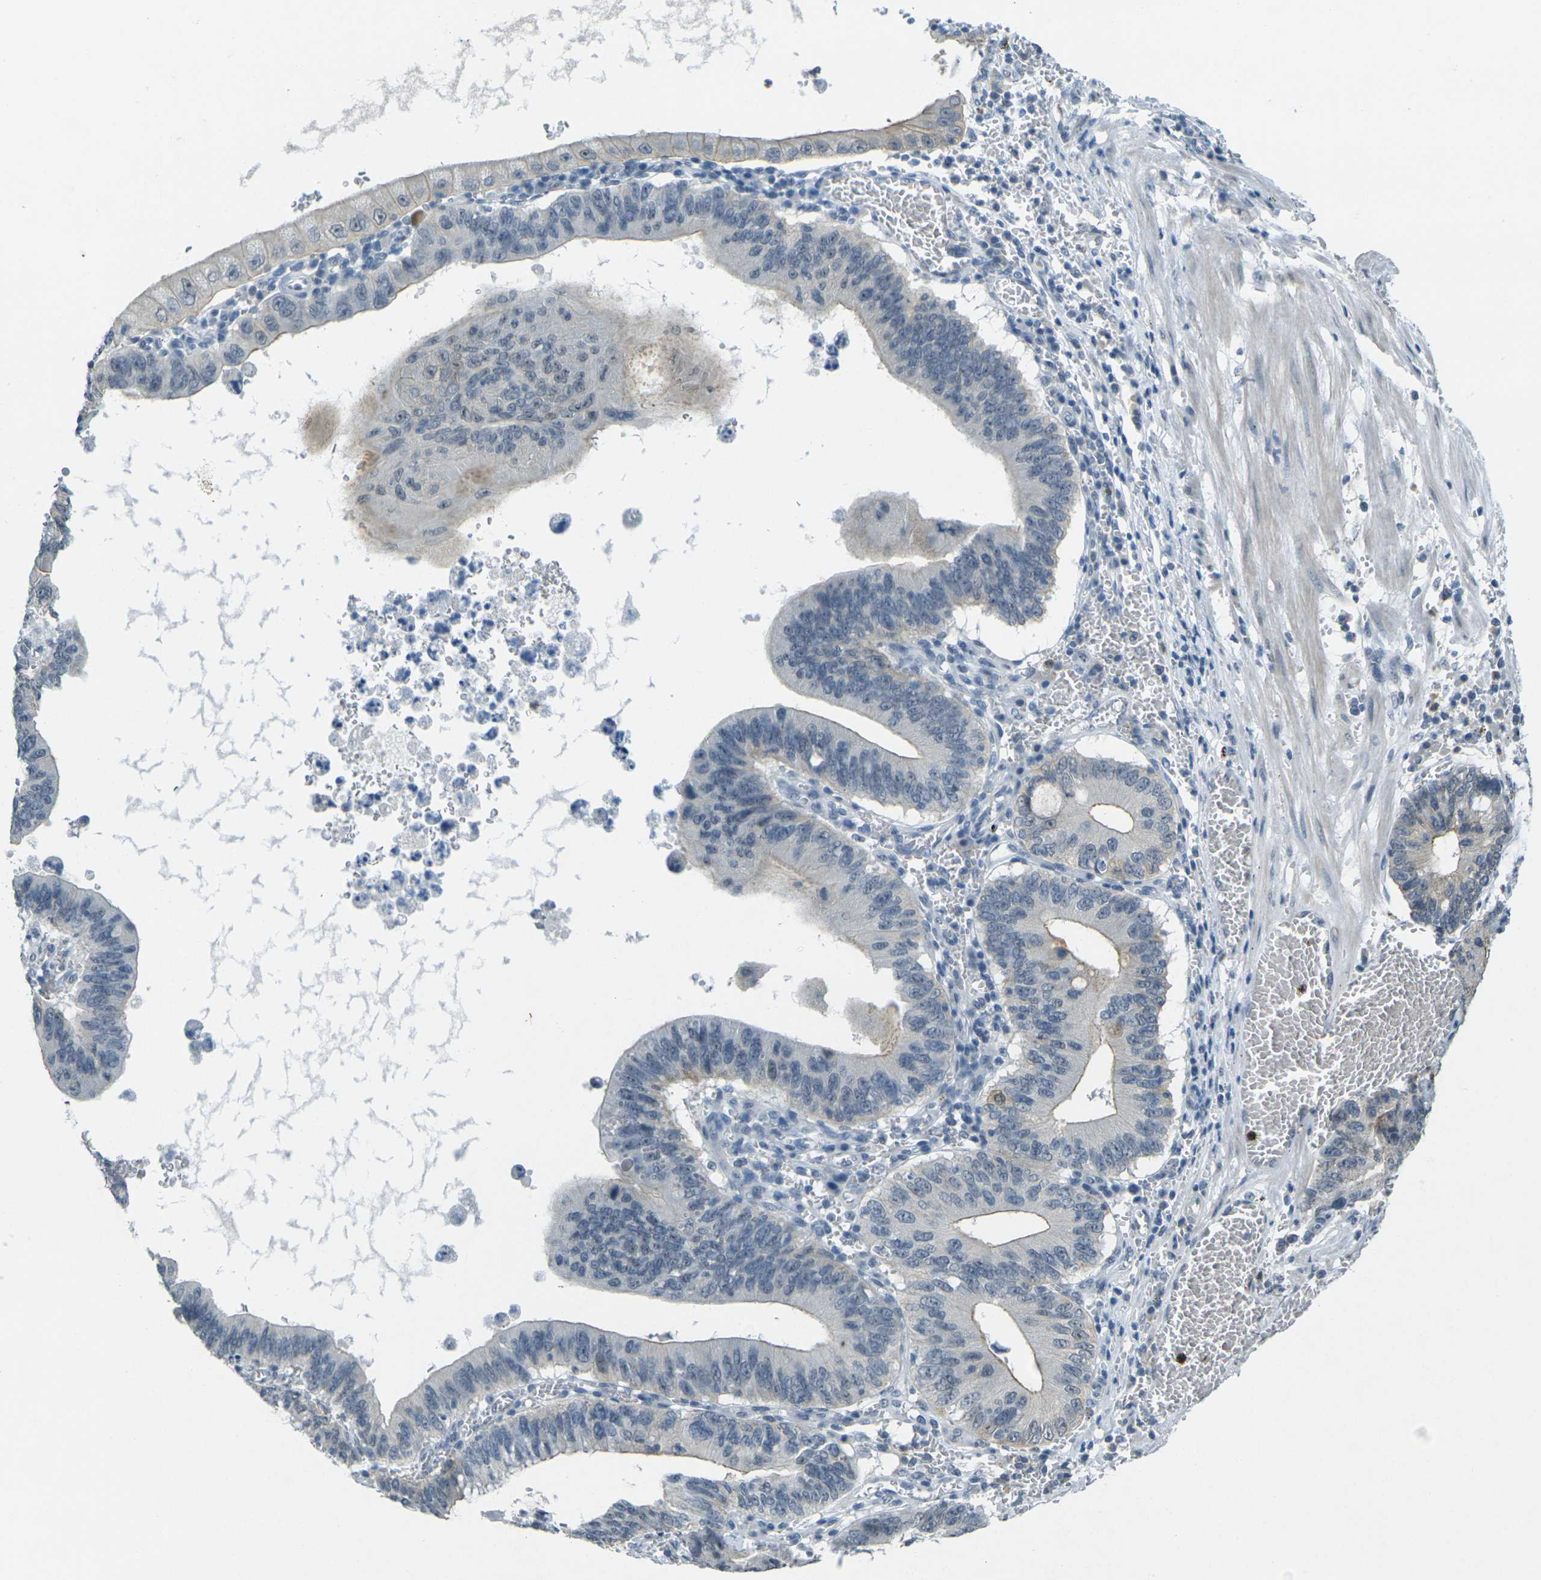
{"staining": {"intensity": "weak", "quantity": "<25%", "location": "cytoplasmic/membranous"}, "tissue": "stomach cancer", "cell_type": "Tumor cells", "image_type": "cancer", "snomed": [{"axis": "morphology", "description": "Adenocarcinoma, NOS"}, {"axis": "topography", "description": "Stomach"}, {"axis": "topography", "description": "Gastric cardia"}], "caption": "Tumor cells are negative for brown protein staining in stomach adenocarcinoma.", "gene": "SPTBN2", "patient": {"sex": "male", "age": 59}}